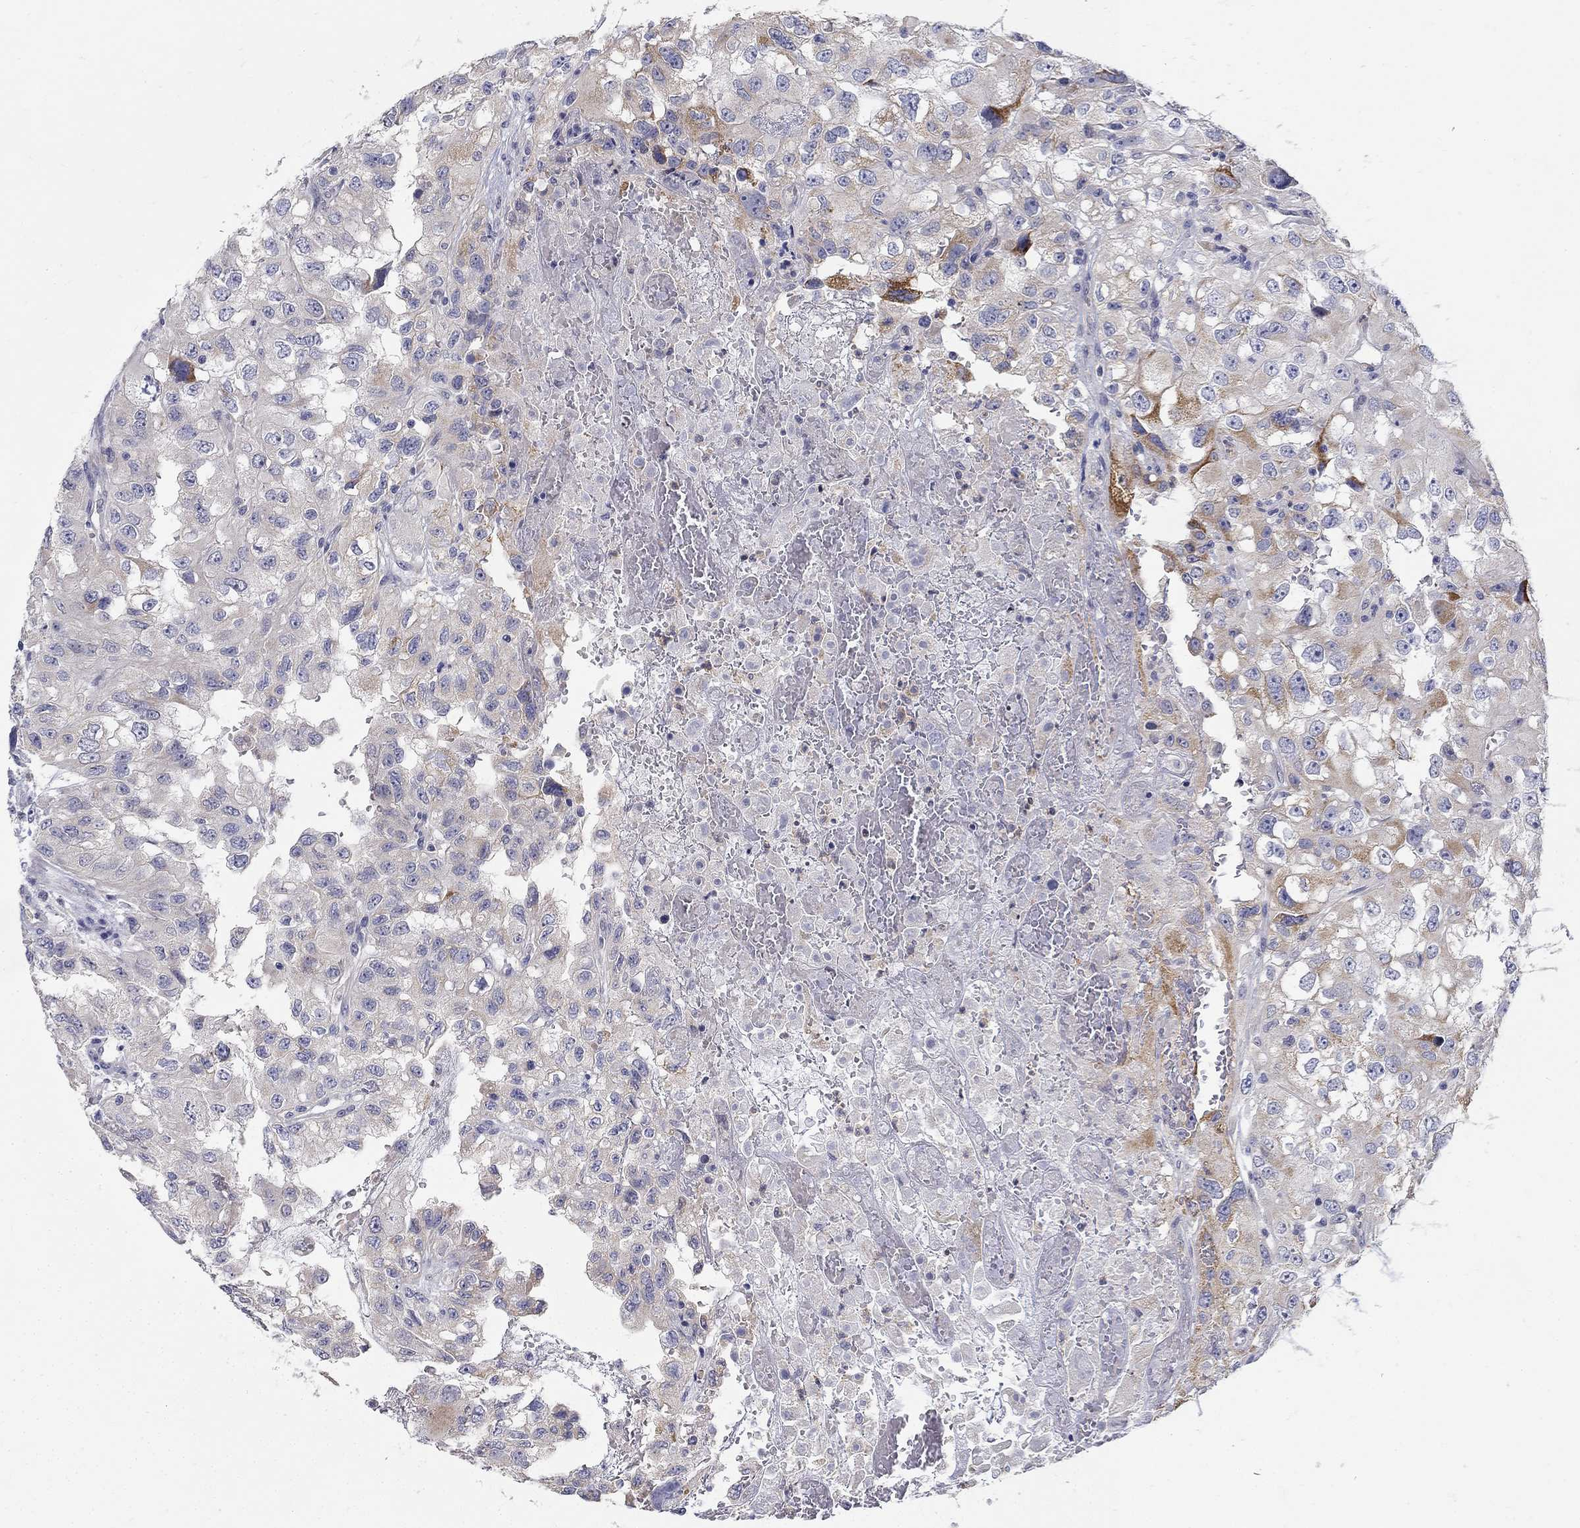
{"staining": {"intensity": "moderate", "quantity": "<25%", "location": "cytoplasmic/membranous"}, "tissue": "renal cancer", "cell_type": "Tumor cells", "image_type": "cancer", "snomed": [{"axis": "morphology", "description": "Adenocarcinoma, NOS"}, {"axis": "topography", "description": "Kidney"}], "caption": "This is an image of immunohistochemistry staining of renal cancer, which shows moderate expression in the cytoplasmic/membranous of tumor cells.", "gene": "ABCA4", "patient": {"sex": "male", "age": 64}}